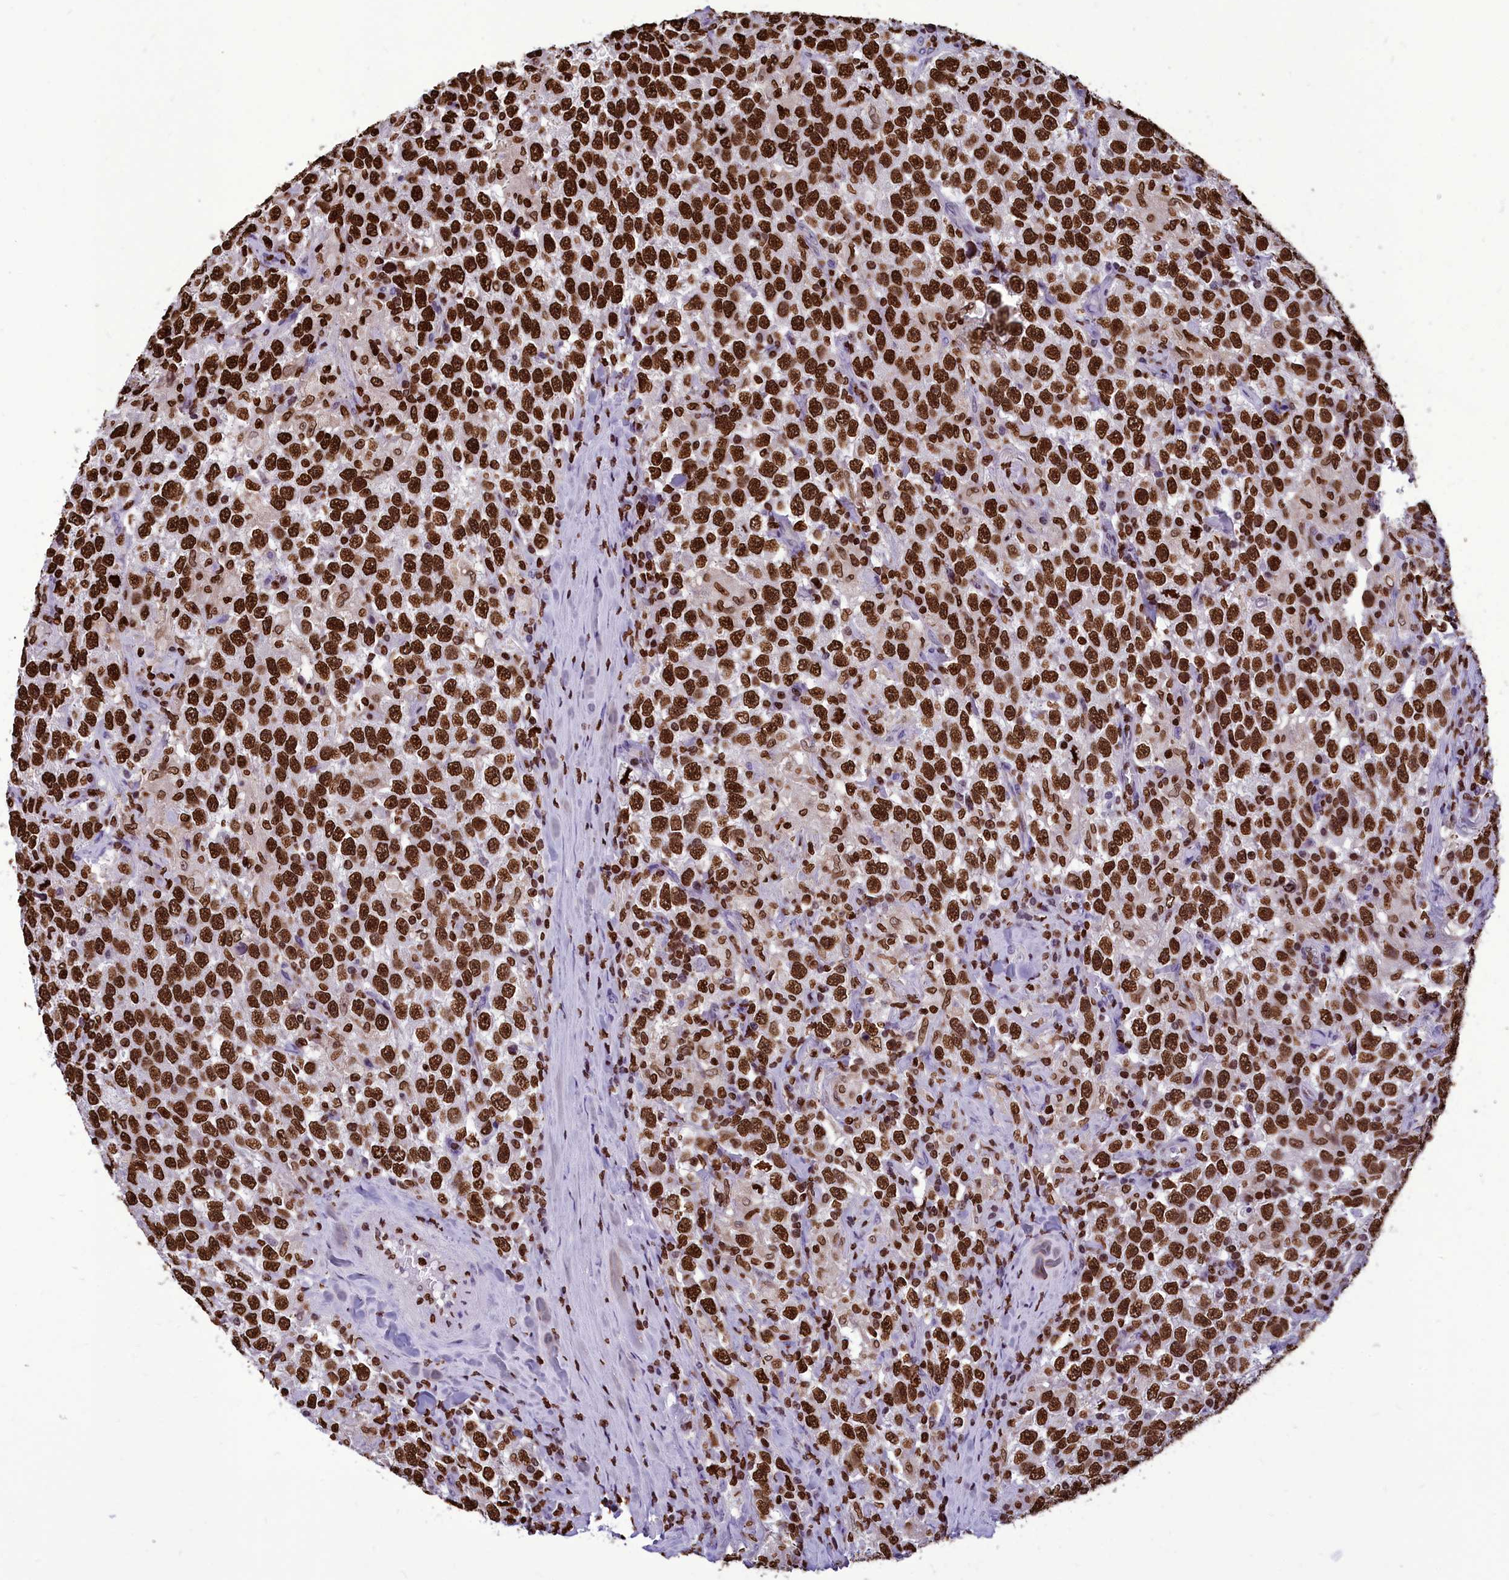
{"staining": {"intensity": "strong", "quantity": ">75%", "location": "nuclear"}, "tissue": "testis cancer", "cell_type": "Tumor cells", "image_type": "cancer", "snomed": [{"axis": "morphology", "description": "Seminoma, NOS"}, {"axis": "topography", "description": "Testis"}], "caption": "Testis seminoma was stained to show a protein in brown. There is high levels of strong nuclear positivity in approximately >75% of tumor cells.", "gene": "AKAP17A", "patient": {"sex": "male", "age": 41}}